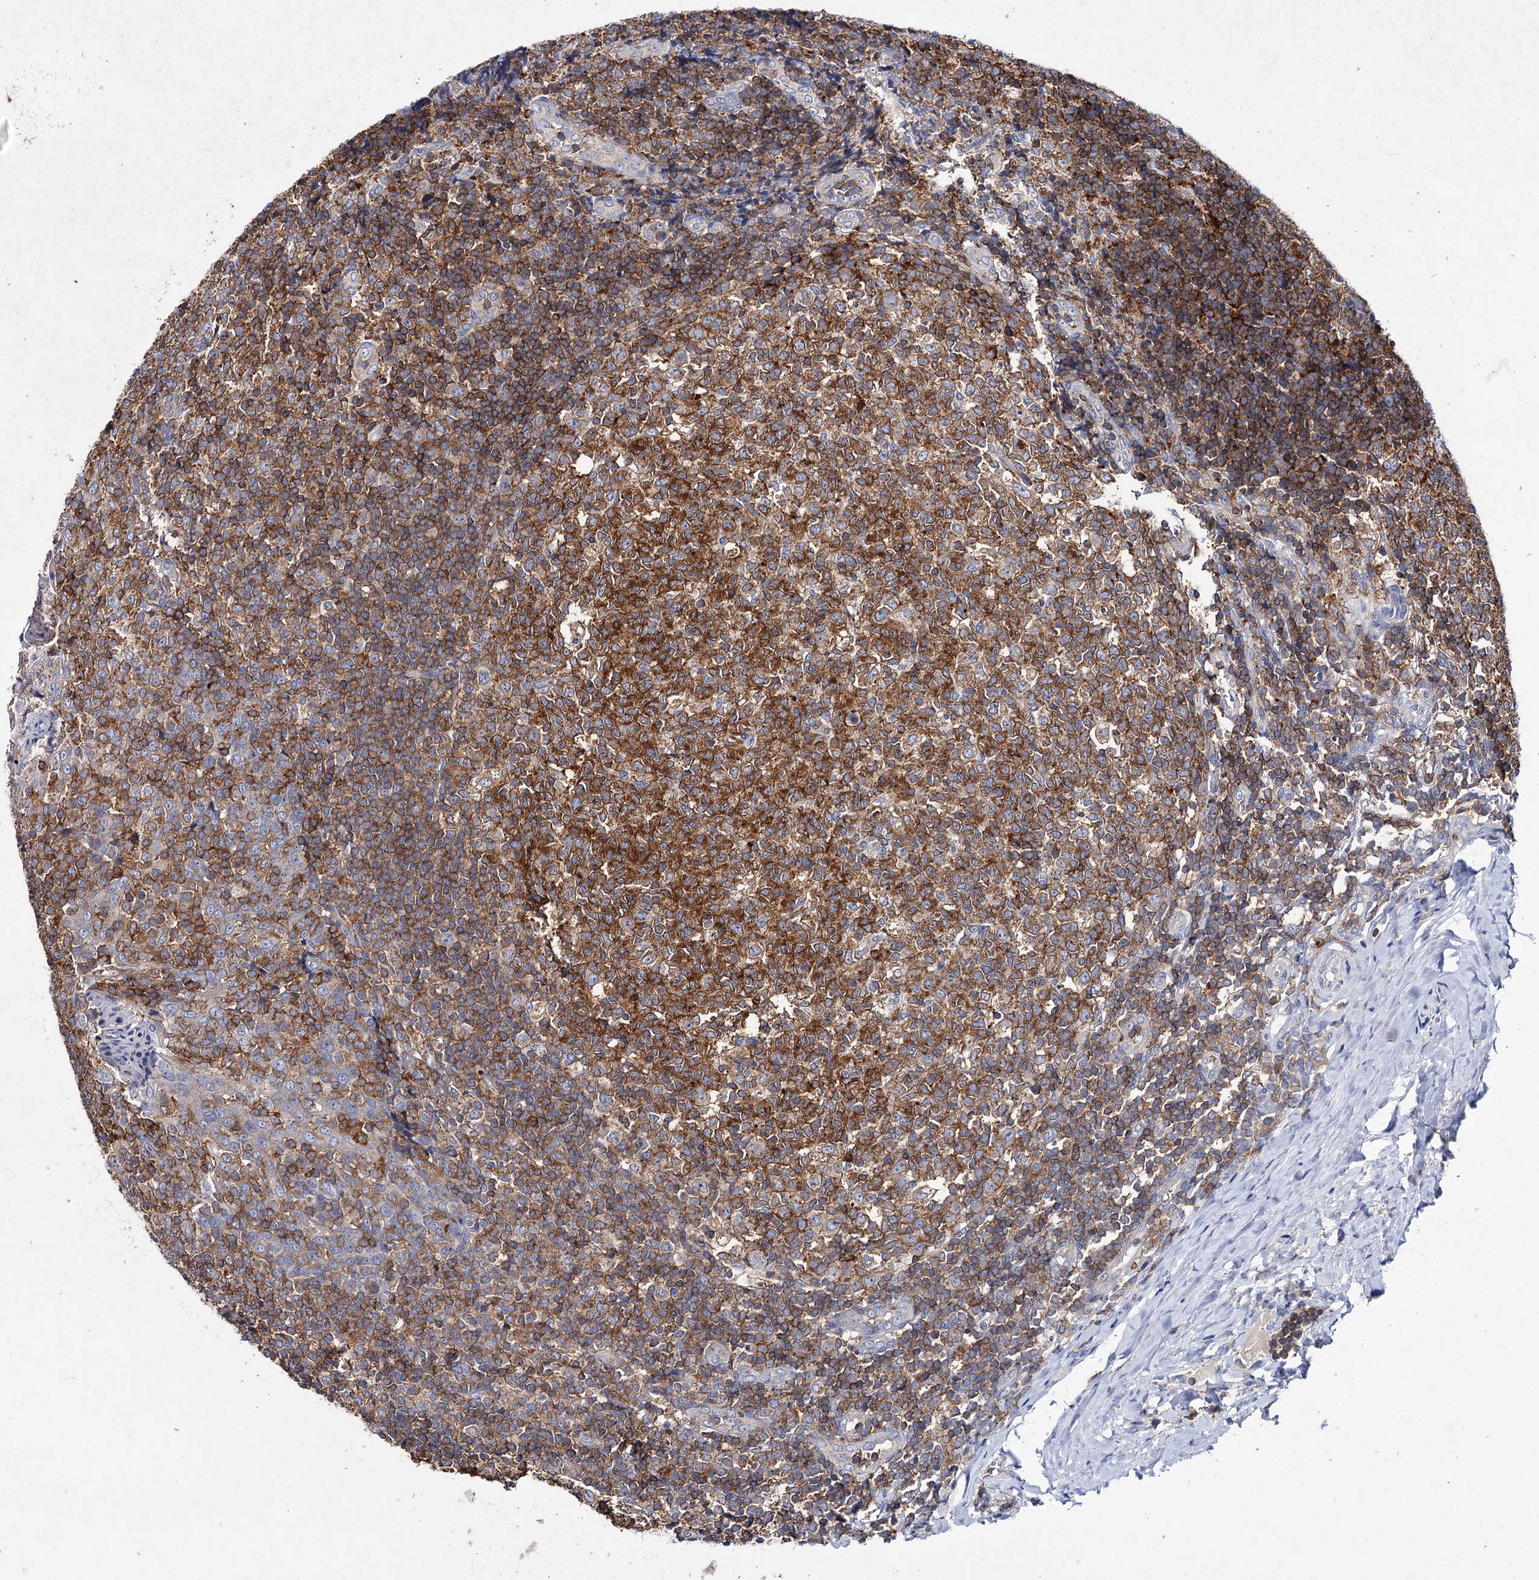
{"staining": {"intensity": "strong", "quantity": ">75%", "location": "cytoplasmic/membranous"}, "tissue": "tonsil", "cell_type": "Germinal center cells", "image_type": "normal", "snomed": [{"axis": "morphology", "description": "Normal tissue, NOS"}, {"axis": "topography", "description": "Tonsil"}], "caption": "Immunohistochemical staining of benign tonsil shows >75% levels of strong cytoplasmic/membranous protein staining in approximately >75% of germinal center cells. Ihc stains the protein of interest in brown and the nuclei are stained blue.", "gene": "UBASH3B", "patient": {"sex": "female", "age": 19}}